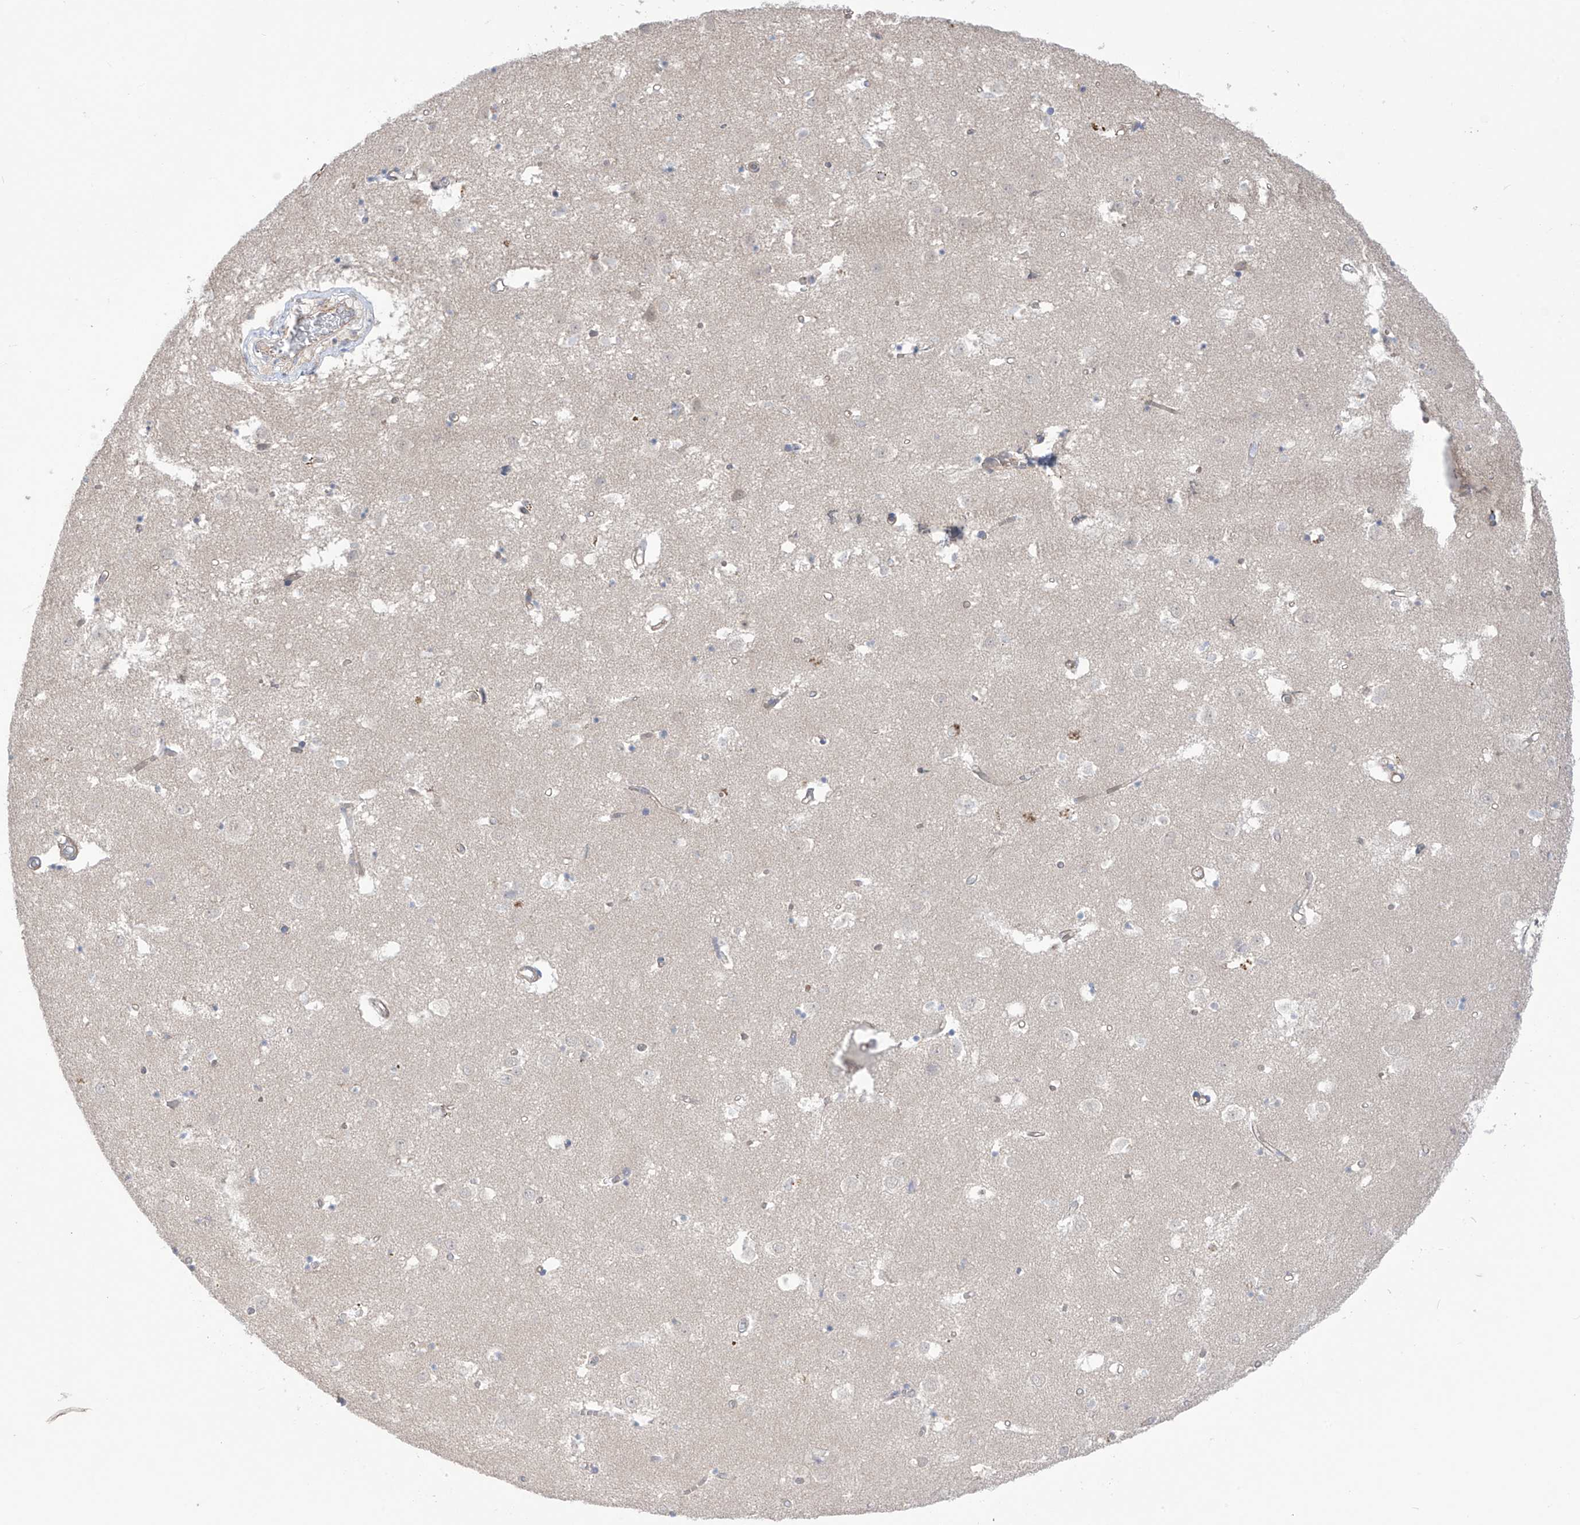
{"staining": {"intensity": "negative", "quantity": "none", "location": "none"}, "tissue": "caudate", "cell_type": "Glial cells", "image_type": "normal", "snomed": [{"axis": "morphology", "description": "Normal tissue, NOS"}, {"axis": "topography", "description": "Lateral ventricle wall"}], "caption": "A micrograph of caudate stained for a protein exhibits no brown staining in glial cells. The staining is performed using DAB brown chromogen with nuclei counter-stained in using hematoxylin.", "gene": "TRMU", "patient": {"sex": "male", "age": 70}}